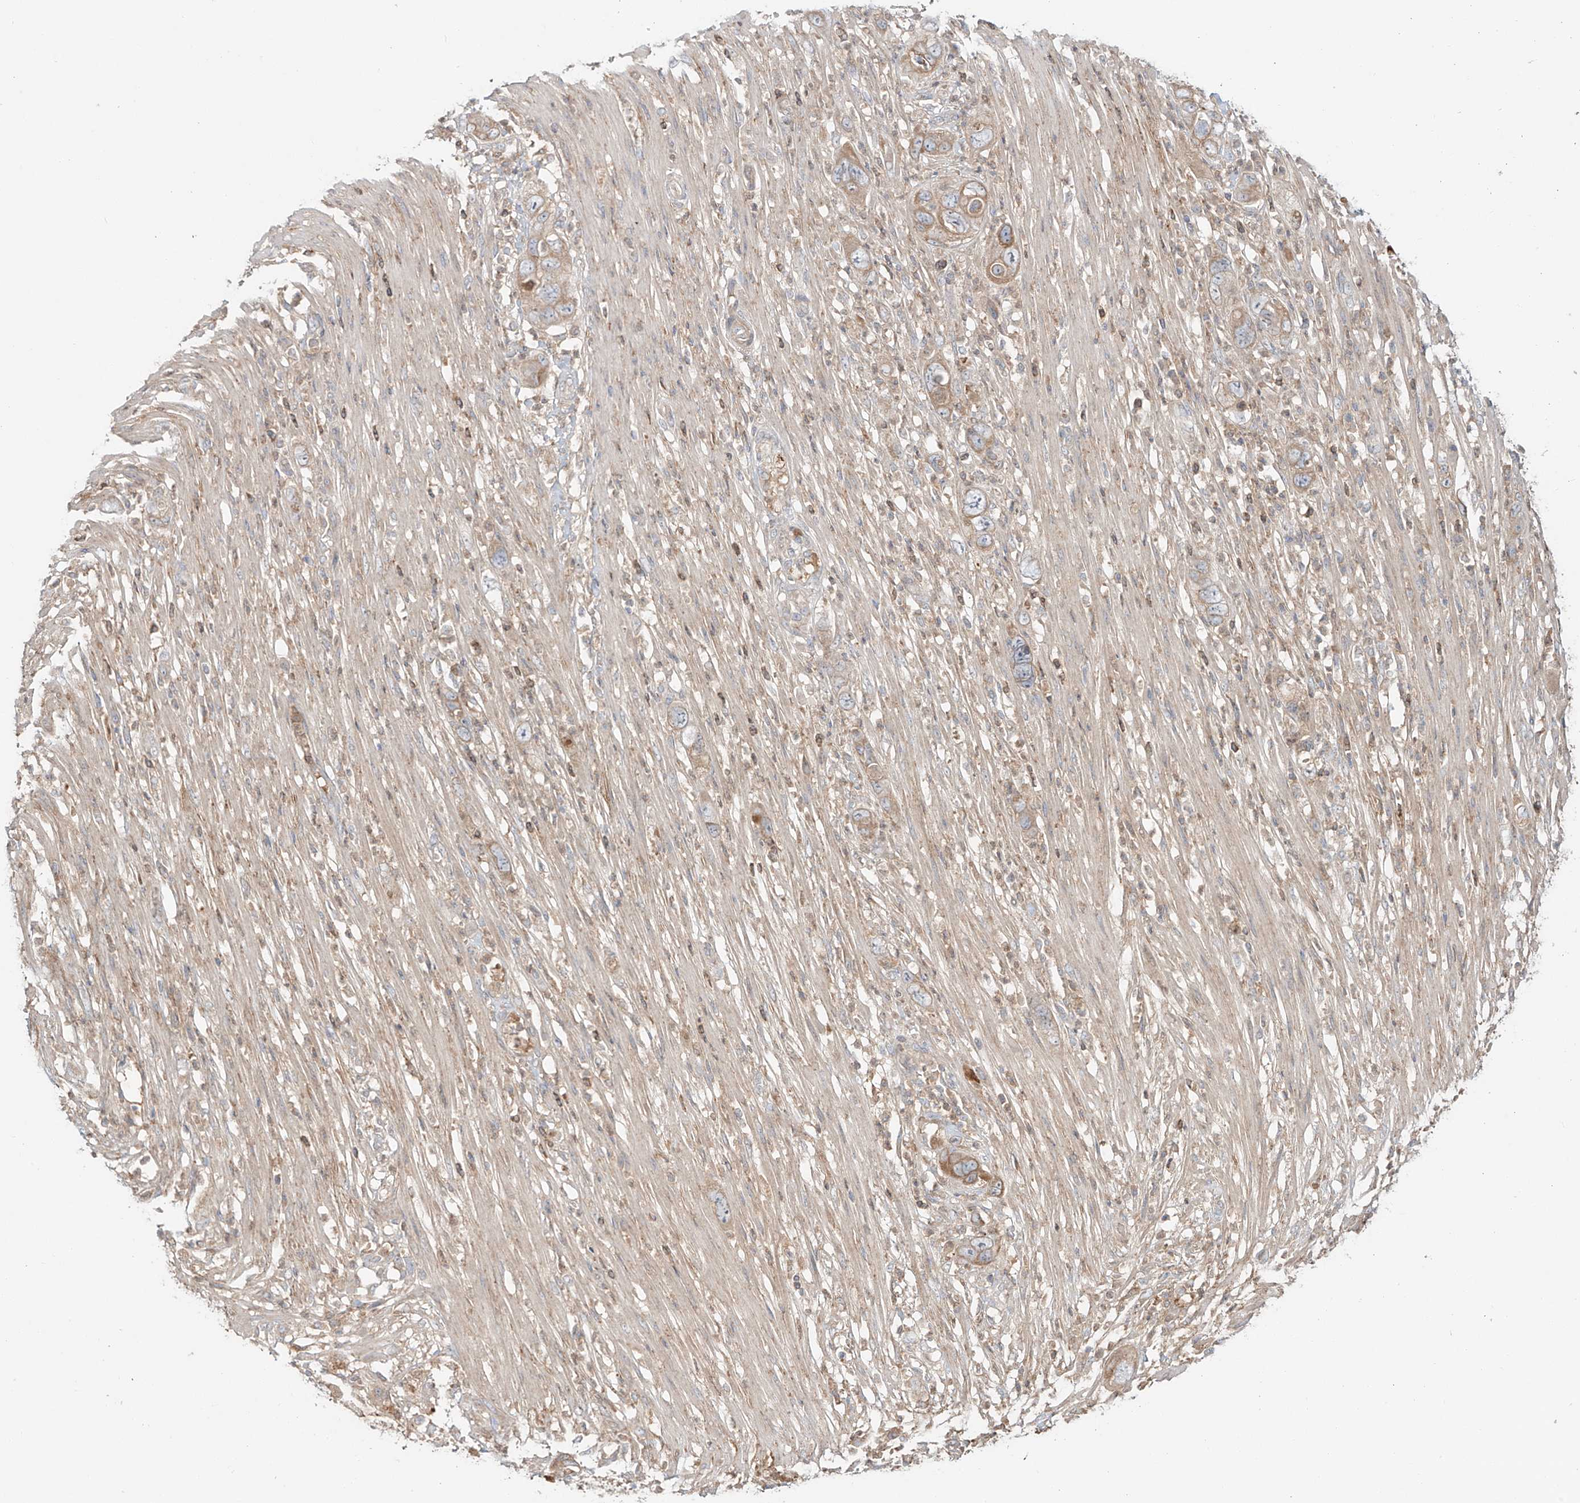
{"staining": {"intensity": "moderate", "quantity": "25%-75%", "location": "cytoplasmic/membranous"}, "tissue": "pancreatic cancer", "cell_type": "Tumor cells", "image_type": "cancer", "snomed": [{"axis": "morphology", "description": "Adenocarcinoma, NOS"}, {"axis": "topography", "description": "Pancreas"}], "caption": "Pancreatic cancer (adenocarcinoma) stained with immunohistochemistry (IHC) demonstrates moderate cytoplasmic/membranous expression in approximately 25%-75% of tumor cells. (DAB (3,3'-diaminobenzidine) IHC, brown staining for protein, blue staining for nuclei).", "gene": "ERO1A", "patient": {"sex": "female", "age": 71}}